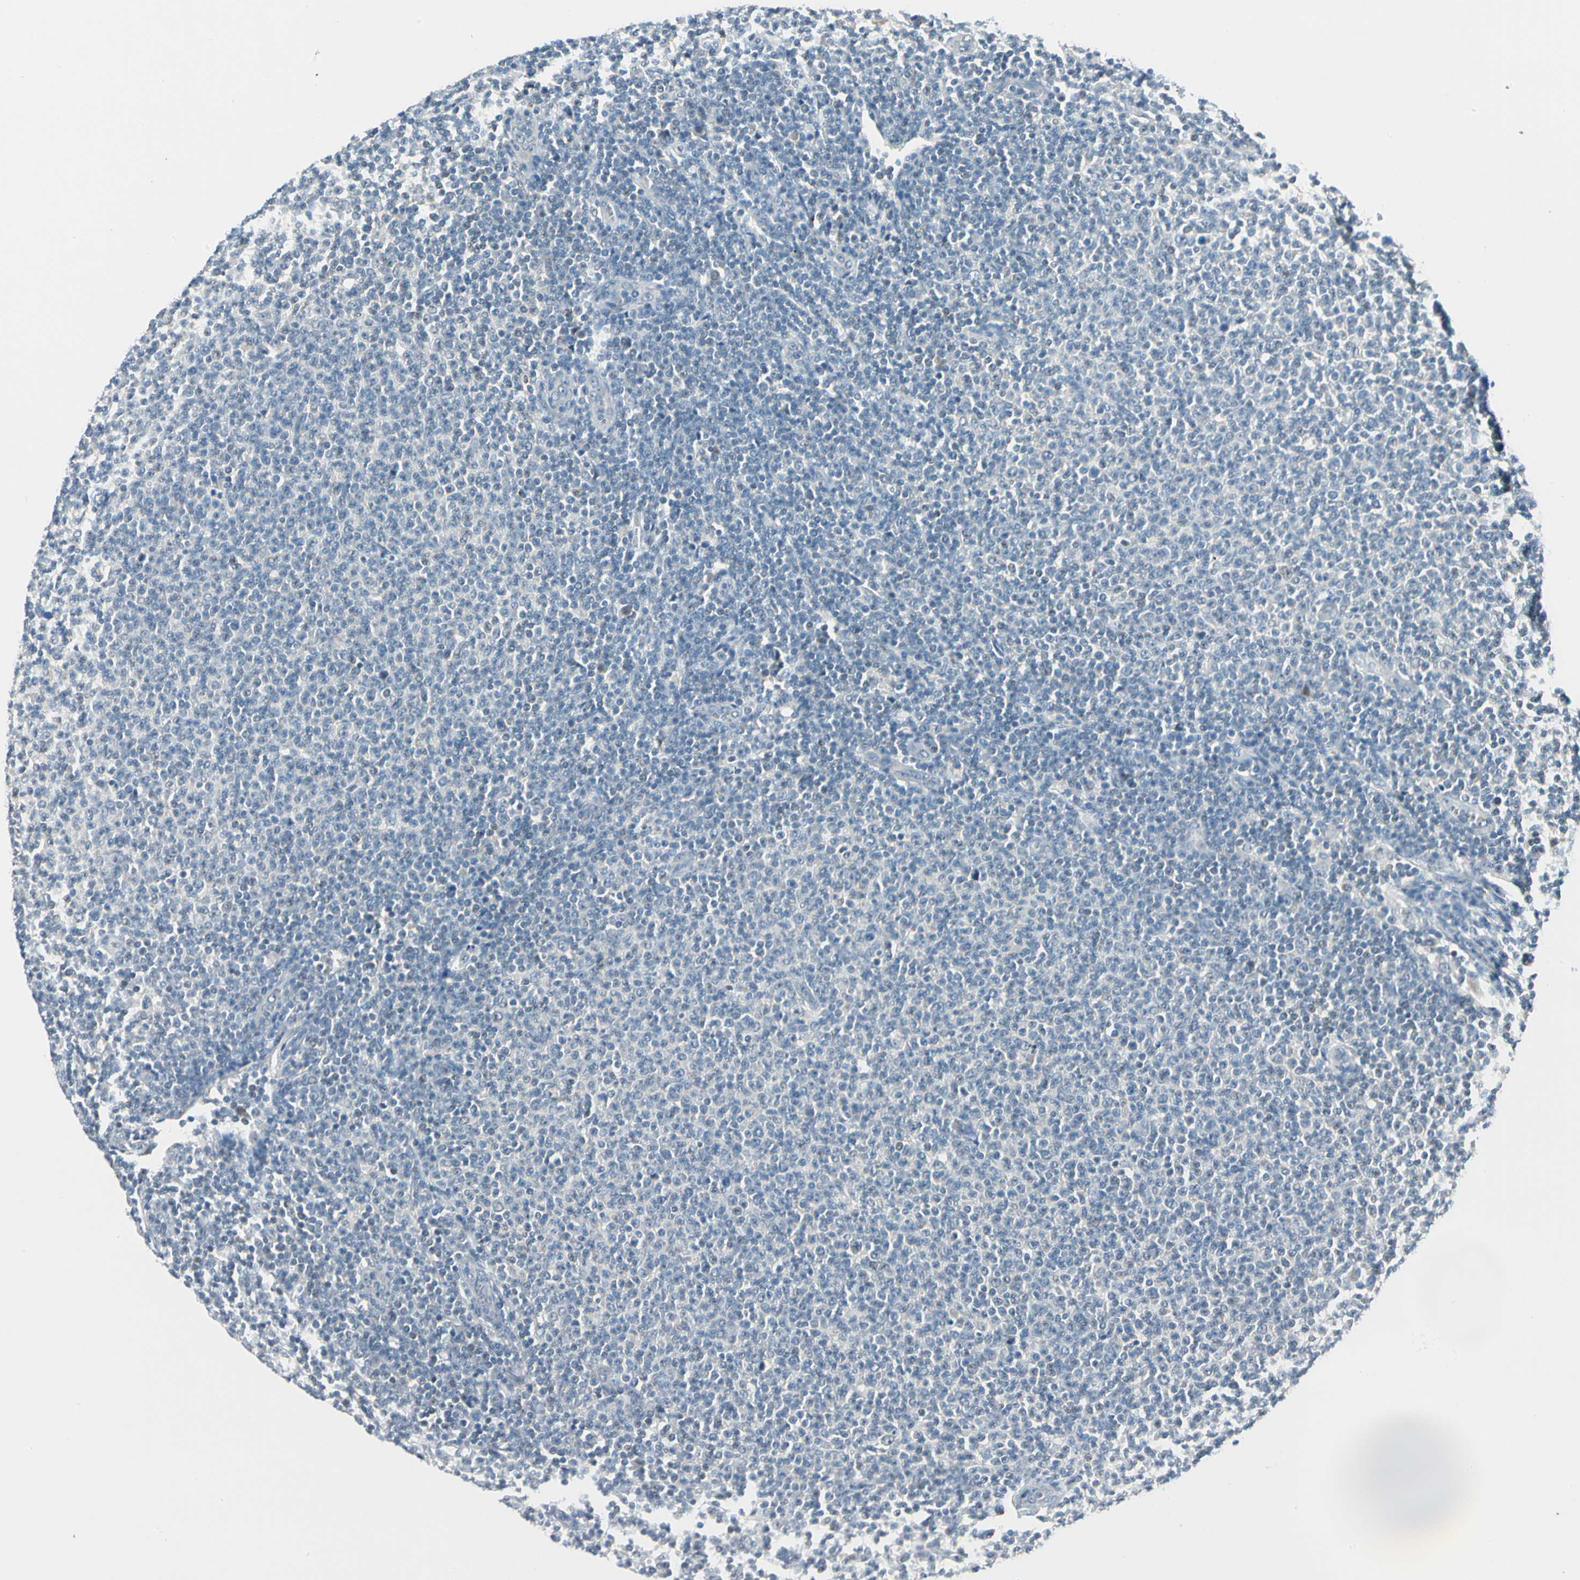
{"staining": {"intensity": "negative", "quantity": "none", "location": "none"}, "tissue": "lymphoma", "cell_type": "Tumor cells", "image_type": "cancer", "snomed": [{"axis": "morphology", "description": "Malignant lymphoma, non-Hodgkin's type, Low grade"}, {"axis": "topography", "description": "Lymph node"}], "caption": "DAB immunohistochemical staining of lymphoma exhibits no significant staining in tumor cells.", "gene": "ZSCAN1", "patient": {"sex": "male", "age": 66}}